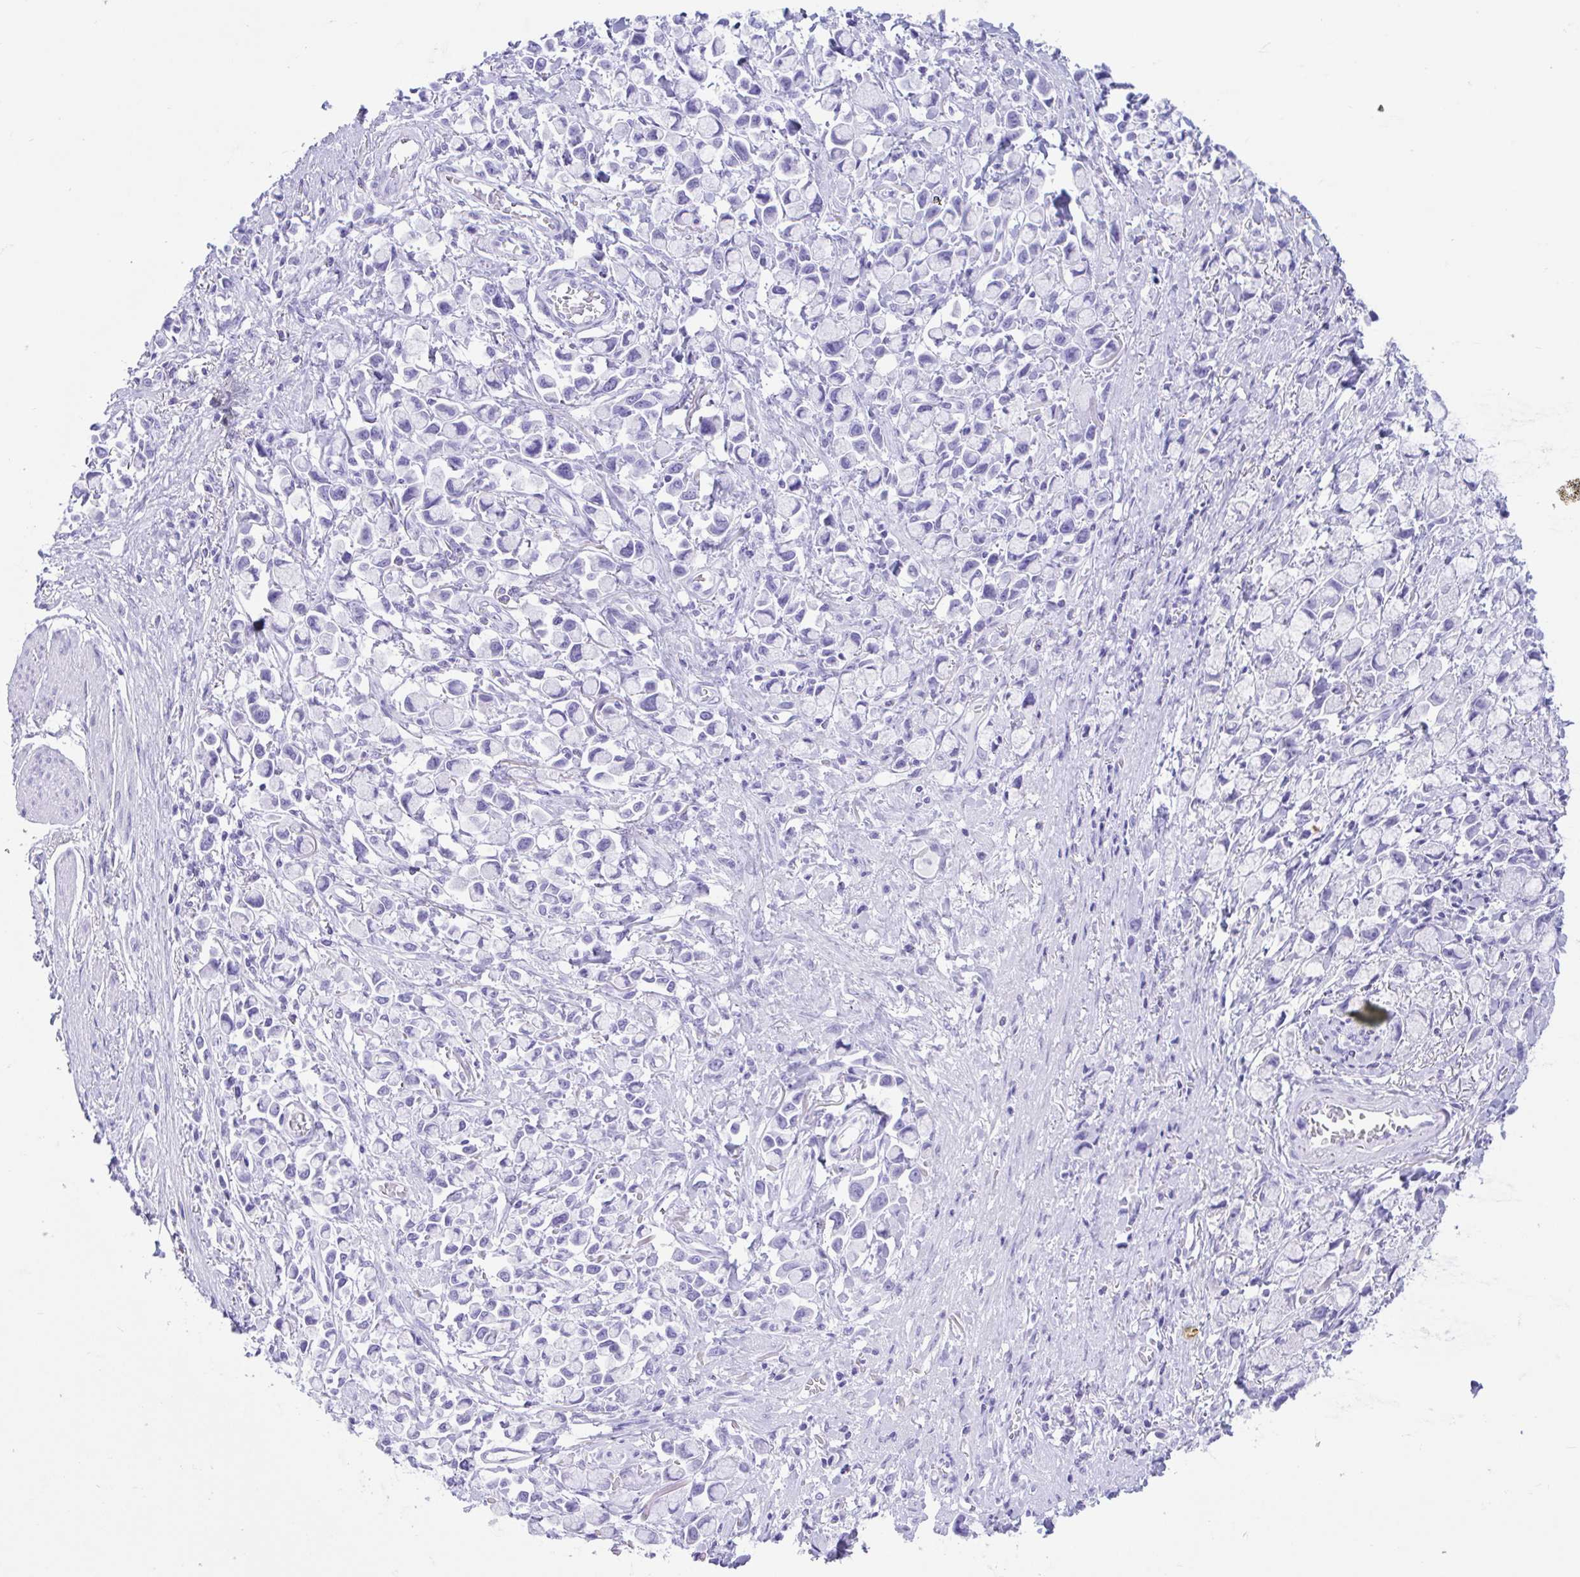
{"staining": {"intensity": "negative", "quantity": "none", "location": "none"}, "tissue": "stomach cancer", "cell_type": "Tumor cells", "image_type": "cancer", "snomed": [{"axis": "morphology", "description": "Adenocarcinoma, NOS"}, {"axis": "topography", "description": "Stomach"}], "caption": "An image of human stomach adenocarcinoma is negative for staining in tumor cells.", "gene": "TMEM35A", "patient": {"sex": "female", "age": 81}}